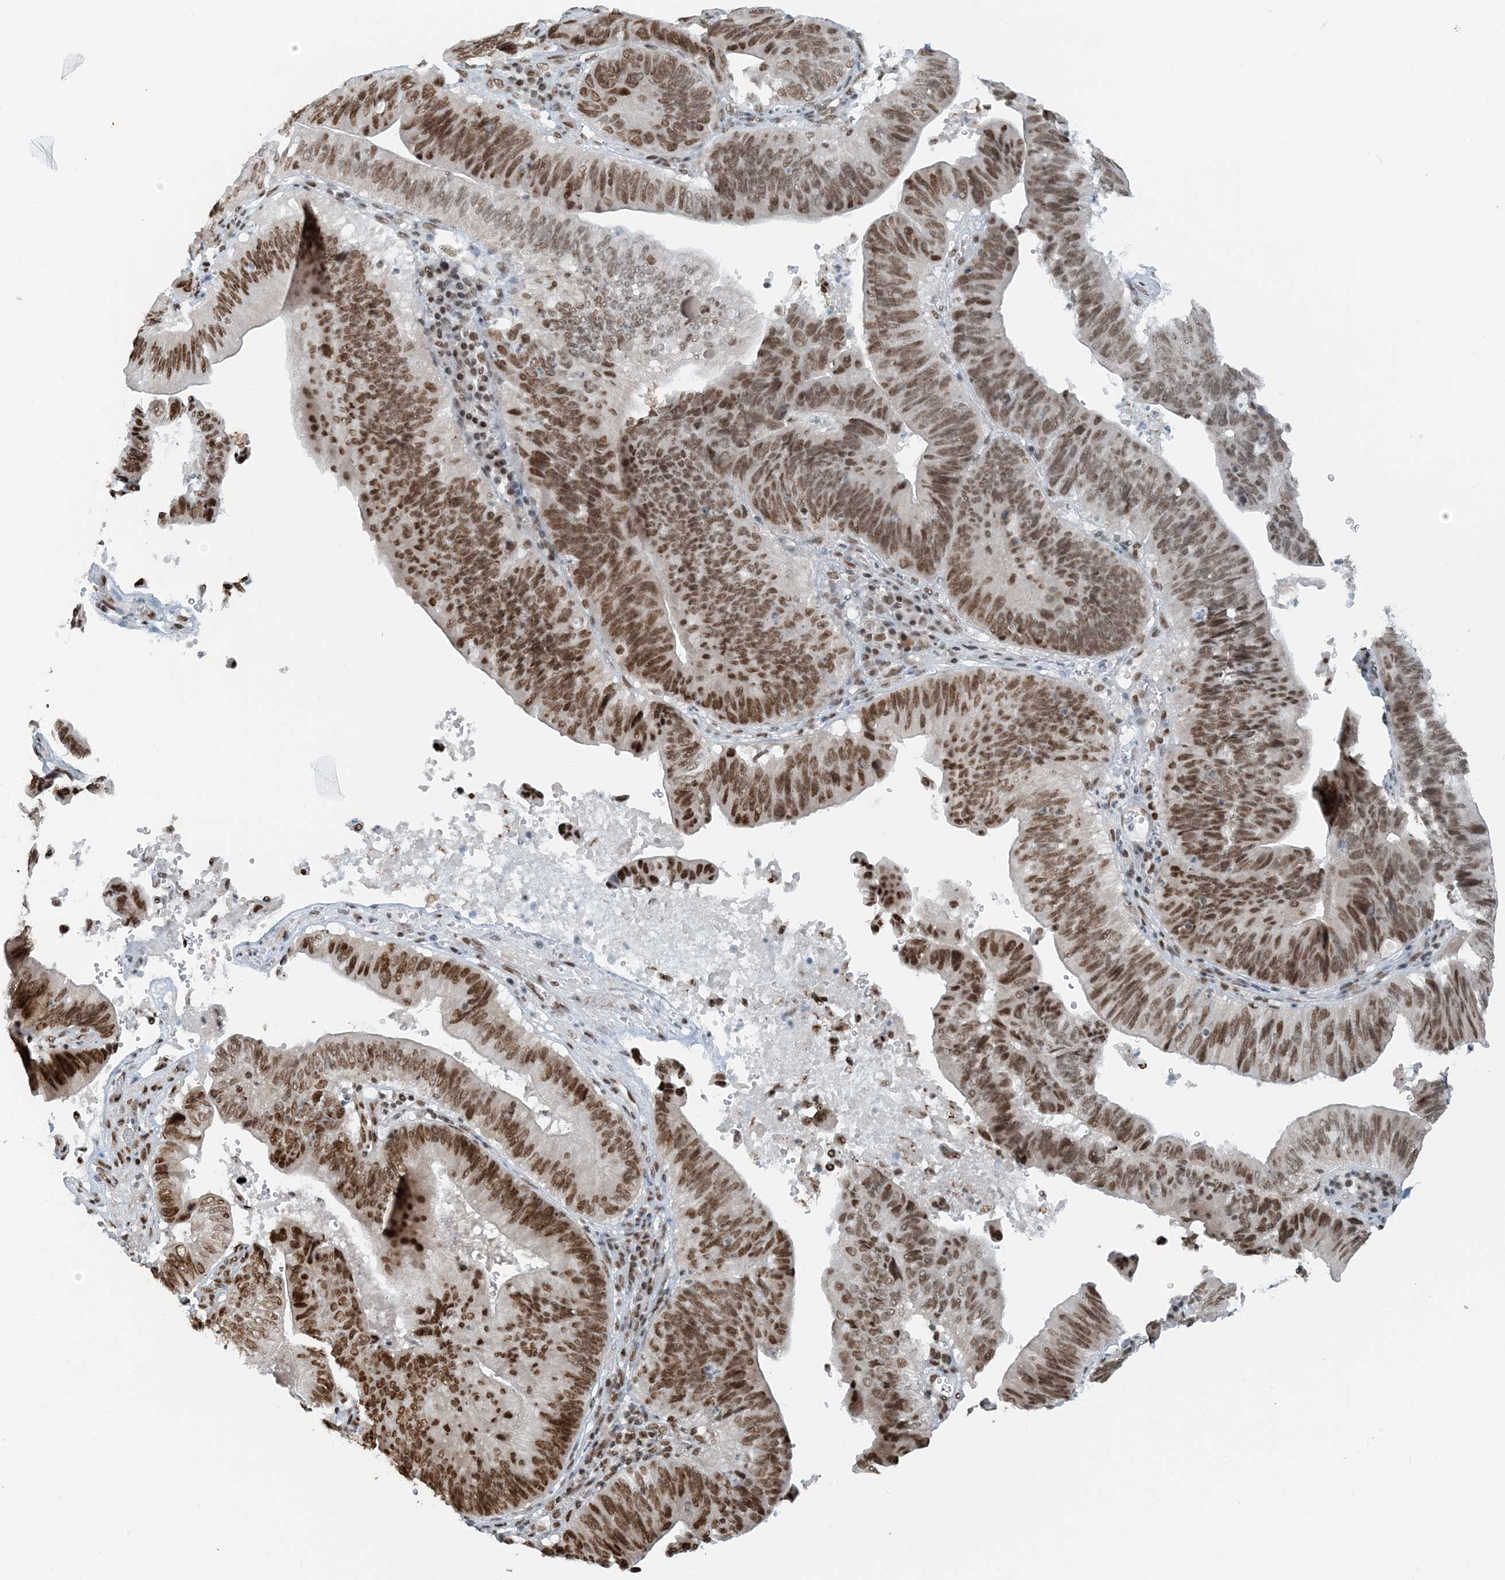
{"staining": {"intensity": "moderate", "quantity": ">75%", "location": "nuclear"}, "tissue": "pancreatic cancer", "cell_type": "Tumor cells", "image_type": "cancer", "snomed": [{"axis": "morphology", "description": "Adenocarcinoma, NOS"}, {"axis": "topography", "description": "Pancreas"}], "caption": "Pancreatic cancer (adenocarcinoma) stained with IHC reveals moderate nuclear staining in approximately >75% of tumor cells.", "gene": "ZNF500", "patient": {"sex": "male", "age": 63}}